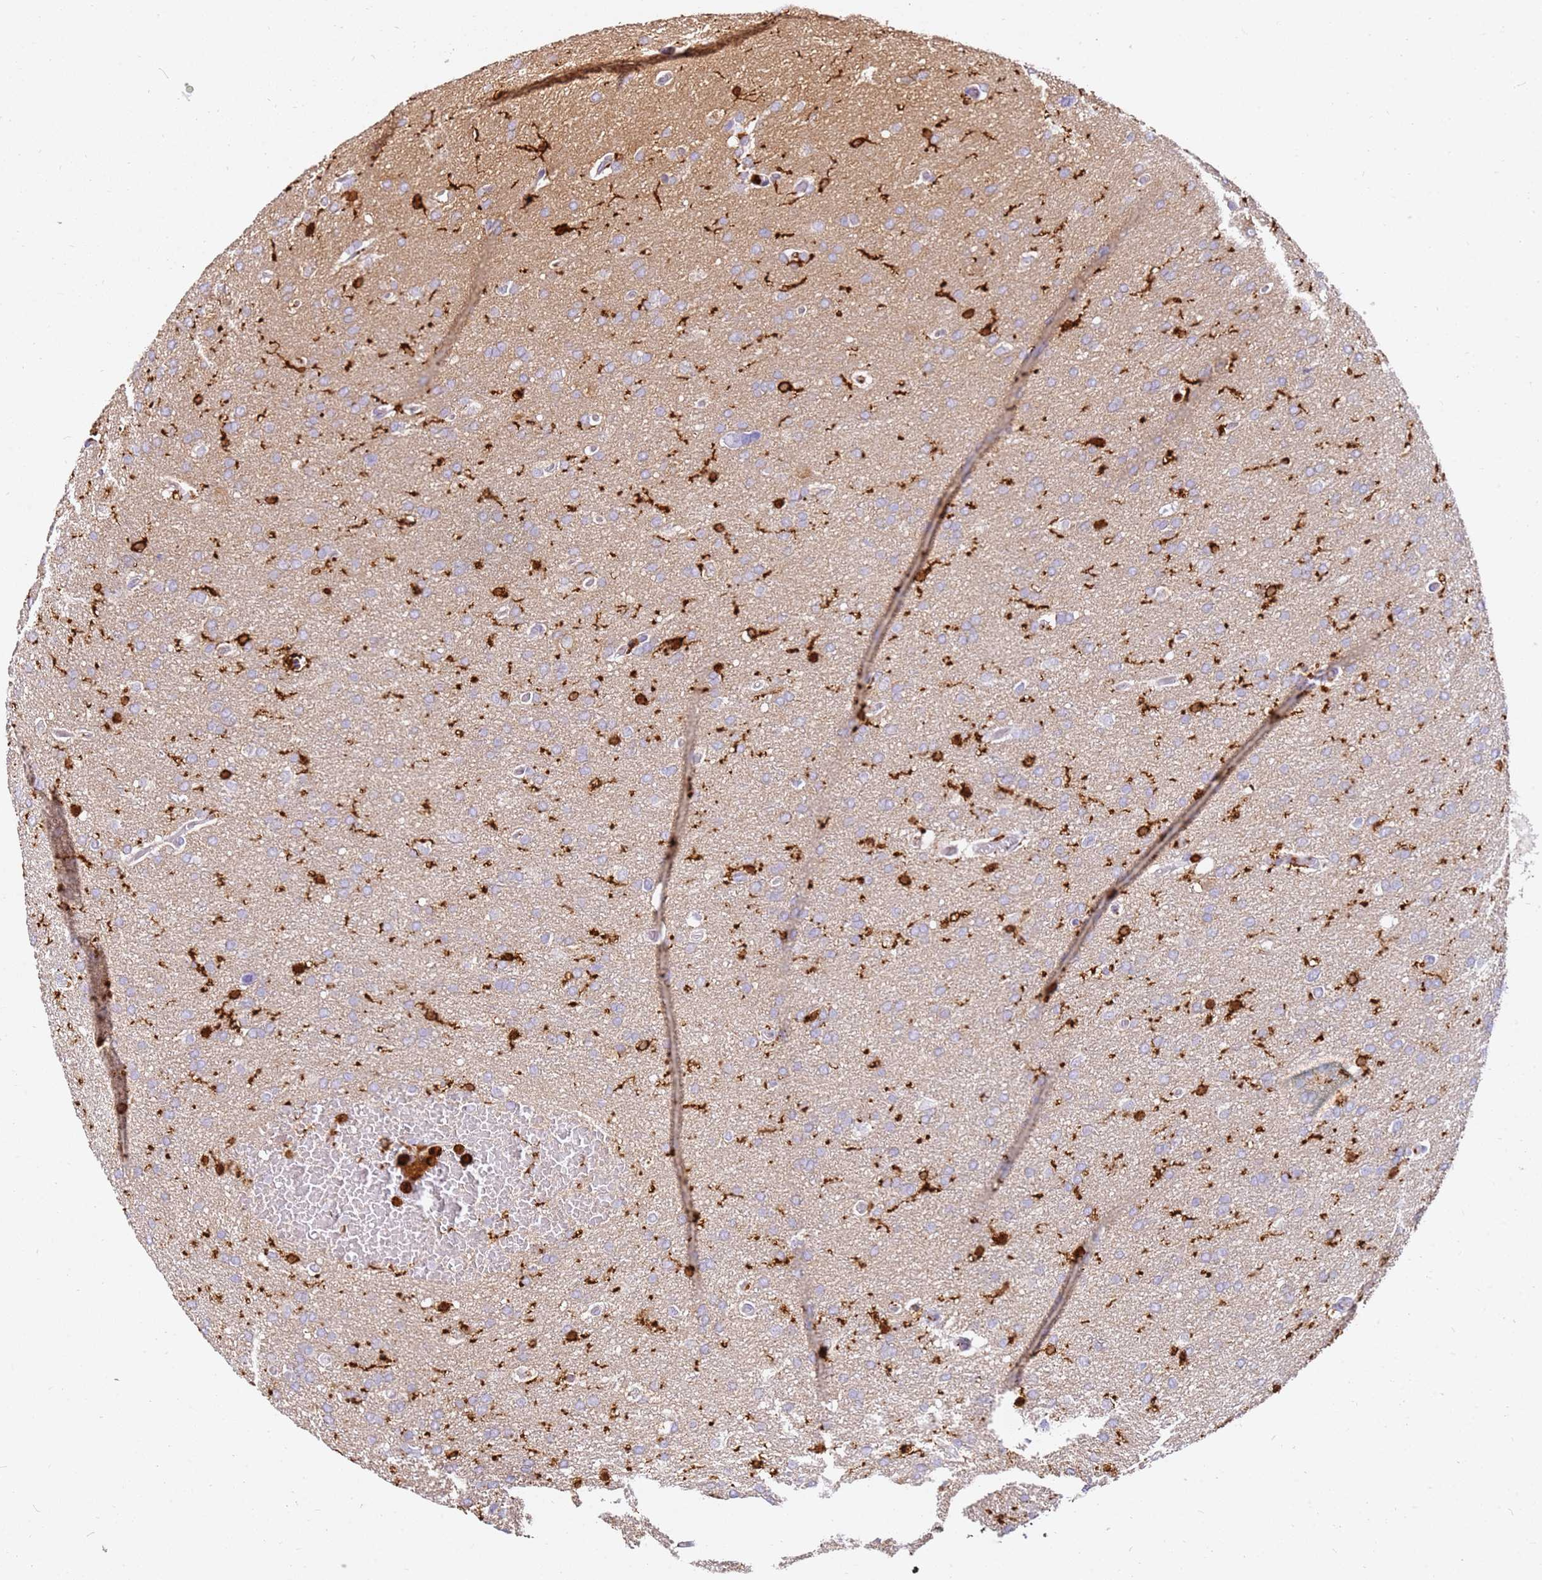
{"staining": {"intensity": "strong", "quantity": "<25%", "location": "cytoplasmic/membranous"}, "tissue": "glioma", "cell_type": "Tumor cells", "image_type": "cancer", "snomed": [{"axis": "morphology", "description": "Glioma, malignant, High grade"}, {"axis": "topography", "description": "Cerebral cortex"}], "caption": "Immunohistochemical staining of glioma demonstrates medium levels of strong cytoplasmic/membranous staining in about <25% of tumor cells.", "gene": "CORO1A", "patient": {"sex": "female", "age": 36}}